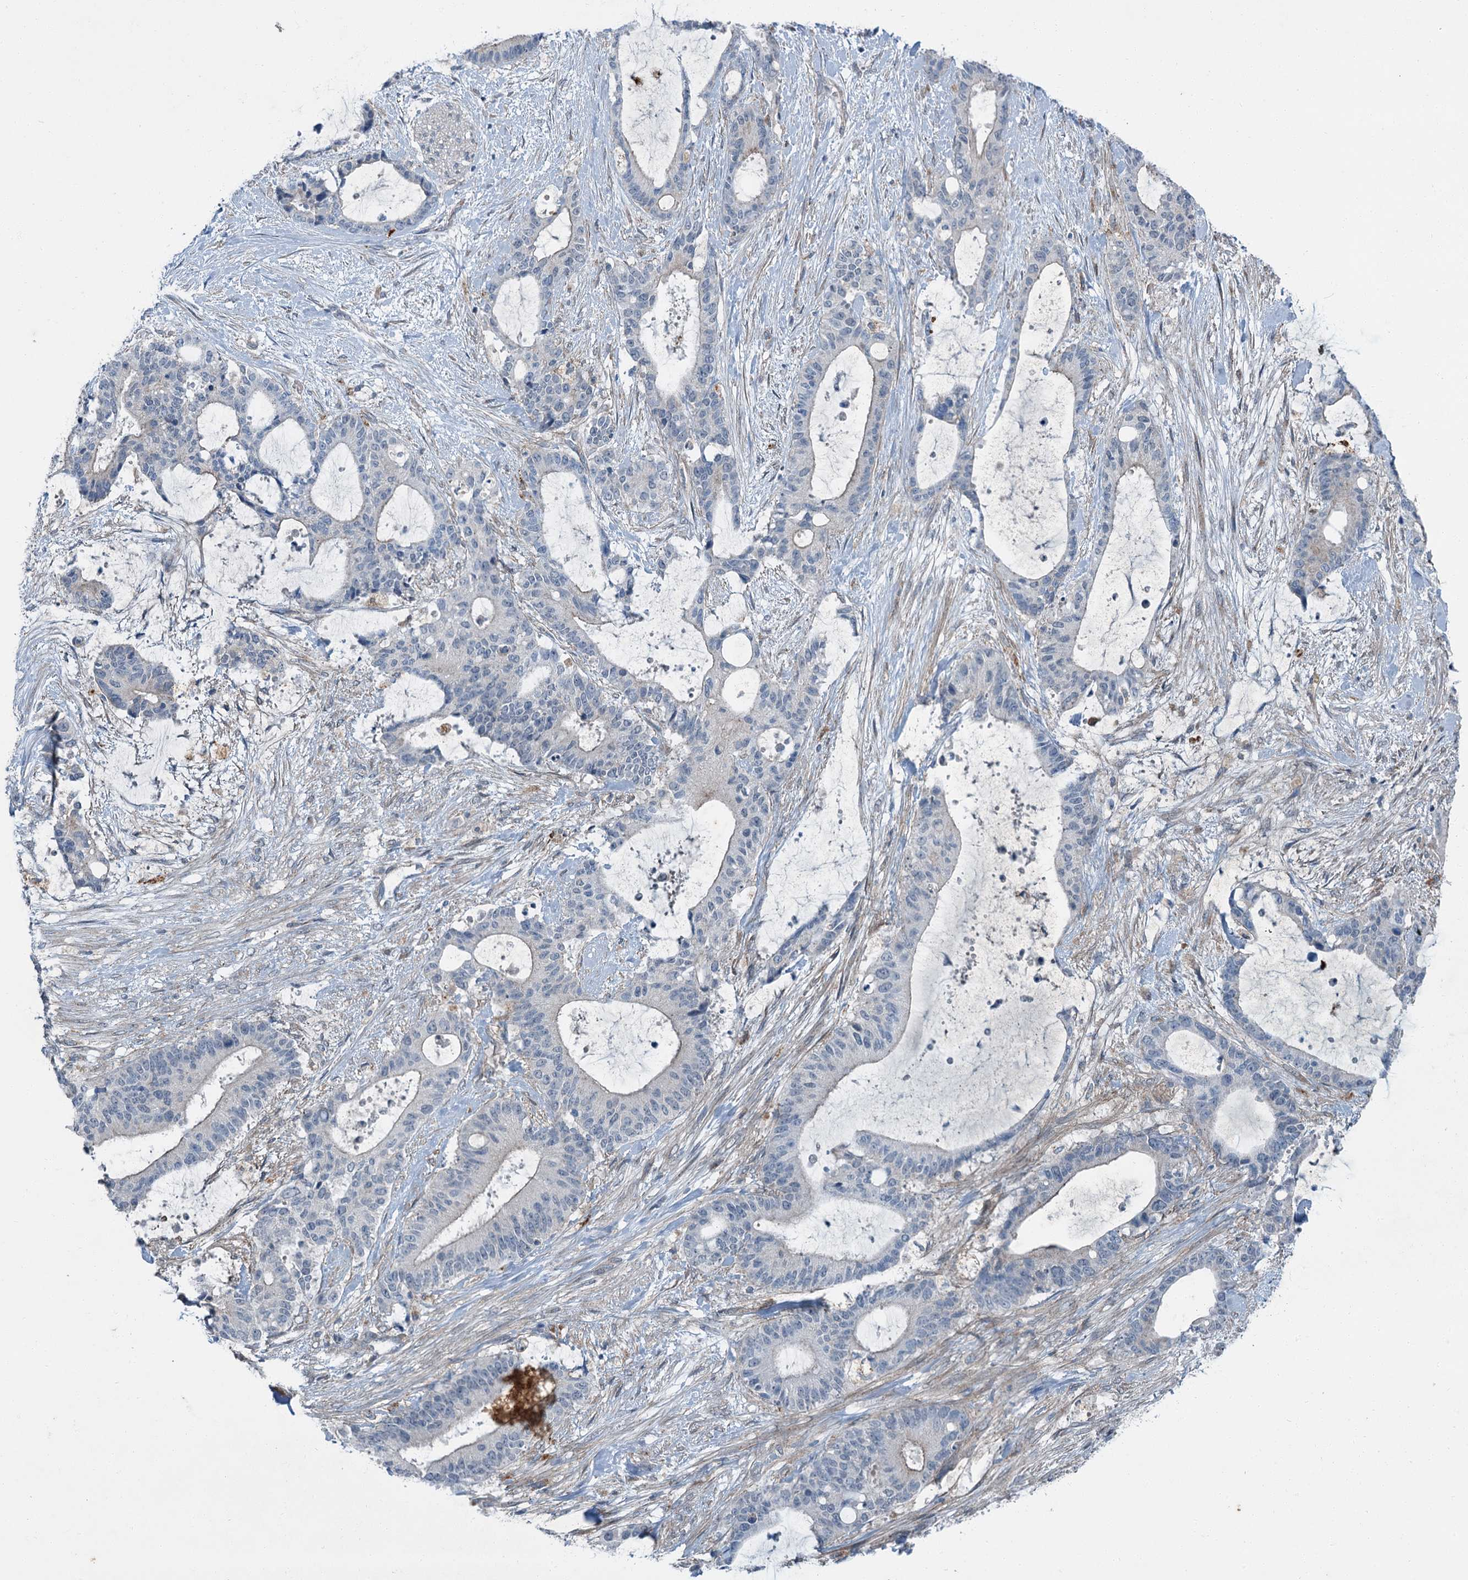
{"staining": {"intensity": "negative", "quantity": "none", "location": "none"}, "tissue": "liver cancer", "cell_type": "Tumor cells", "image_type": "cancer", "snomed": [{"axis": "morphology", "description": "Normal tissue, NOS"}, {"axis": "morphology", "description": "Cholangiocarcinoma"}, {"axis": "topography", "description": "Liver"}, {"axis": "topography", "description": "Peripheral nerve tissue"}], "caption": "Tumor cells show no significant protein positivity in cholangiocarcinoma (liver).", "gene": "AXL", "patient": {"sex": "female", "age": 73}}